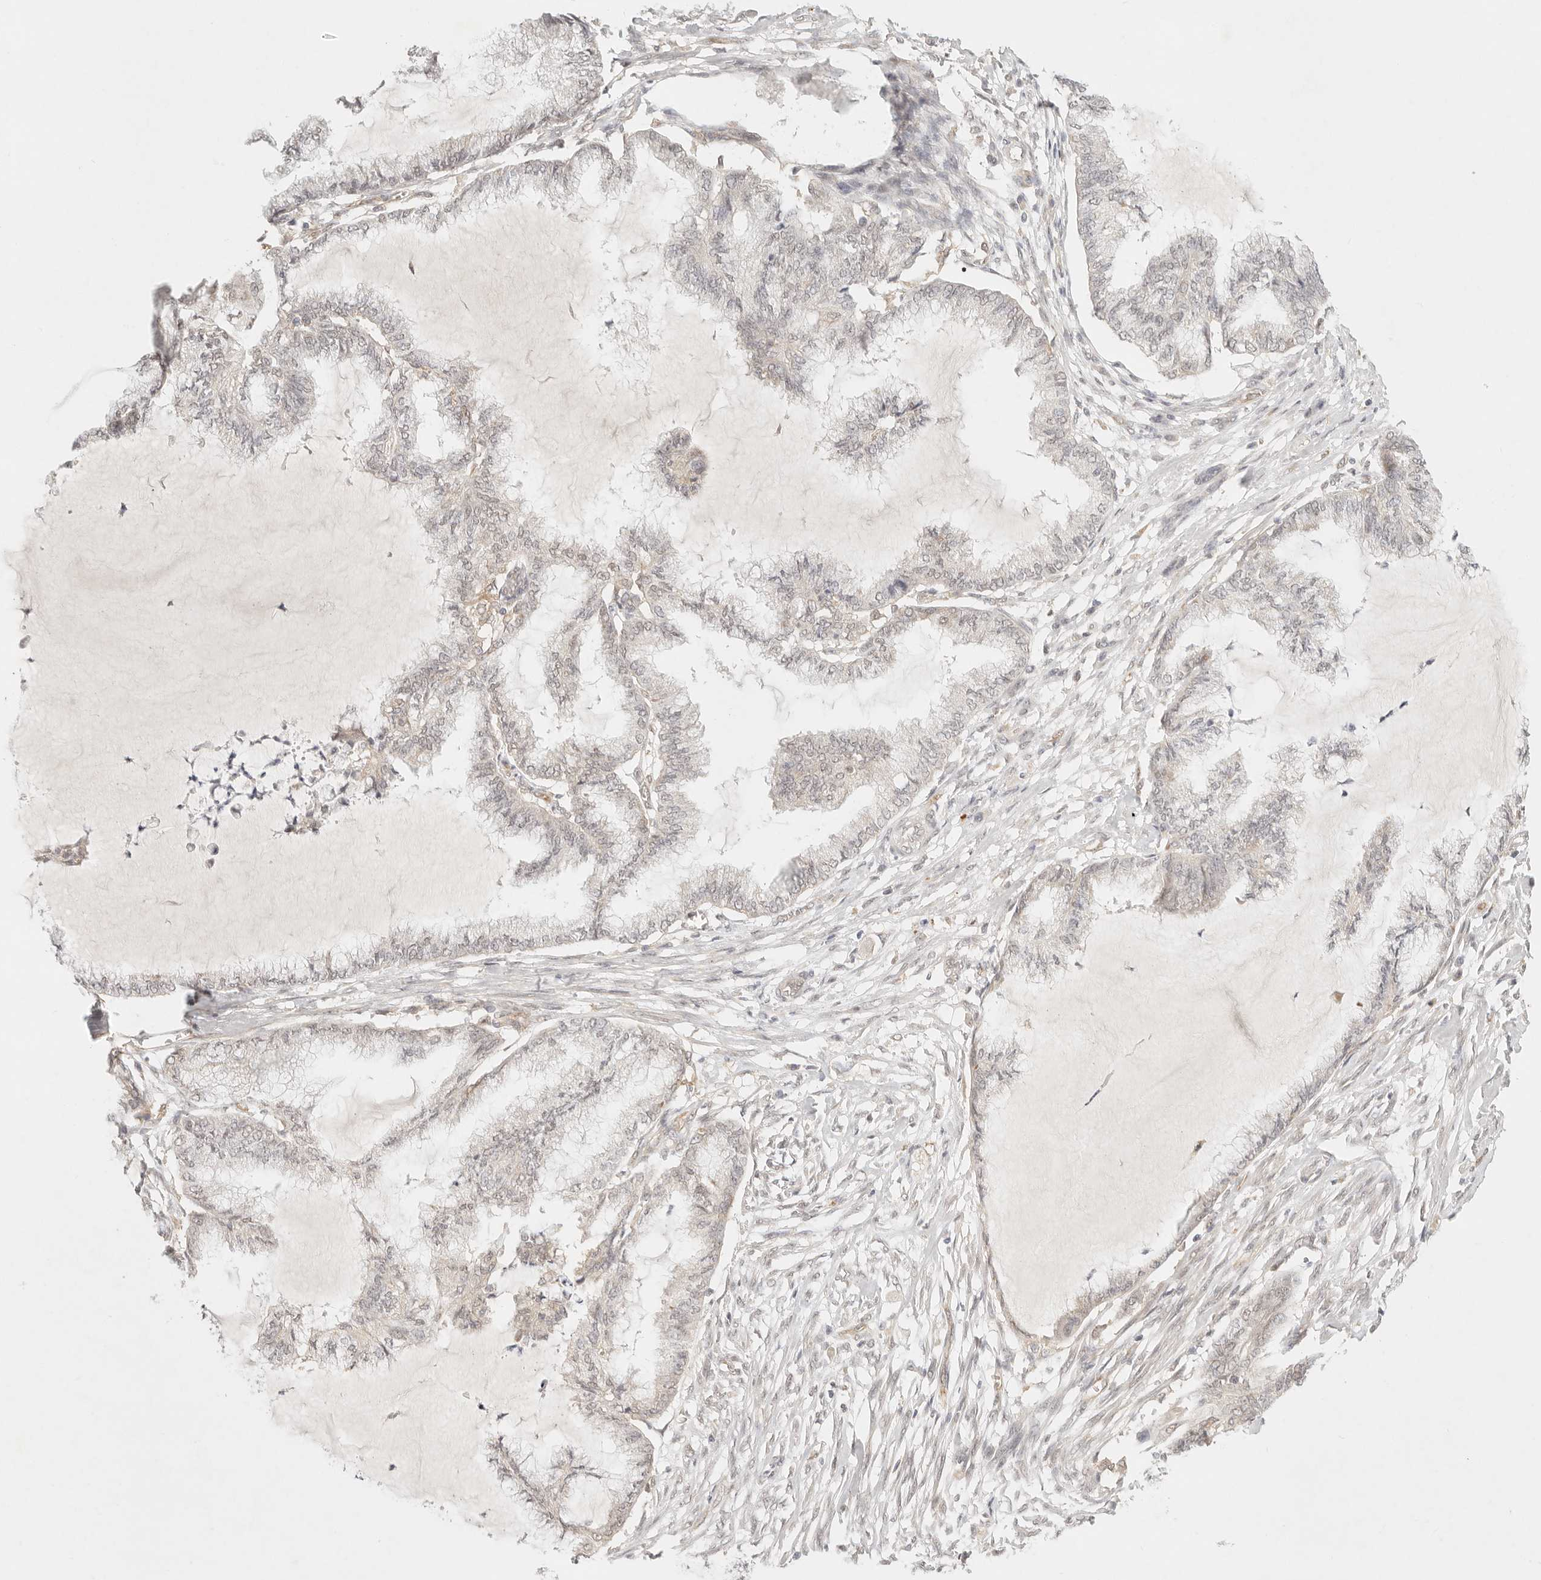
{"staining": {"intensity": "negative", "quantity": "none", "location": "none"}, "tissue": "endometrial cancer", "cell_type": "Tumor cells", "image_type": "cancer", "snomed": [{"axis": "morphology", "description": "Adenocarcinoma, NOS"}, {"axis": "topography", "description": "Endometrium"}], "caption": "Immunohistochemical staining of endometrial cancer displays no significant expression in tumor cells. (DAB (3,3'-diaminobenzidine) immunohistochemistry (IHC) visualized using brightfield microscopy, high magnification).", "gene": "GPR156", "patient": {"sex": "female", "age": 86}}